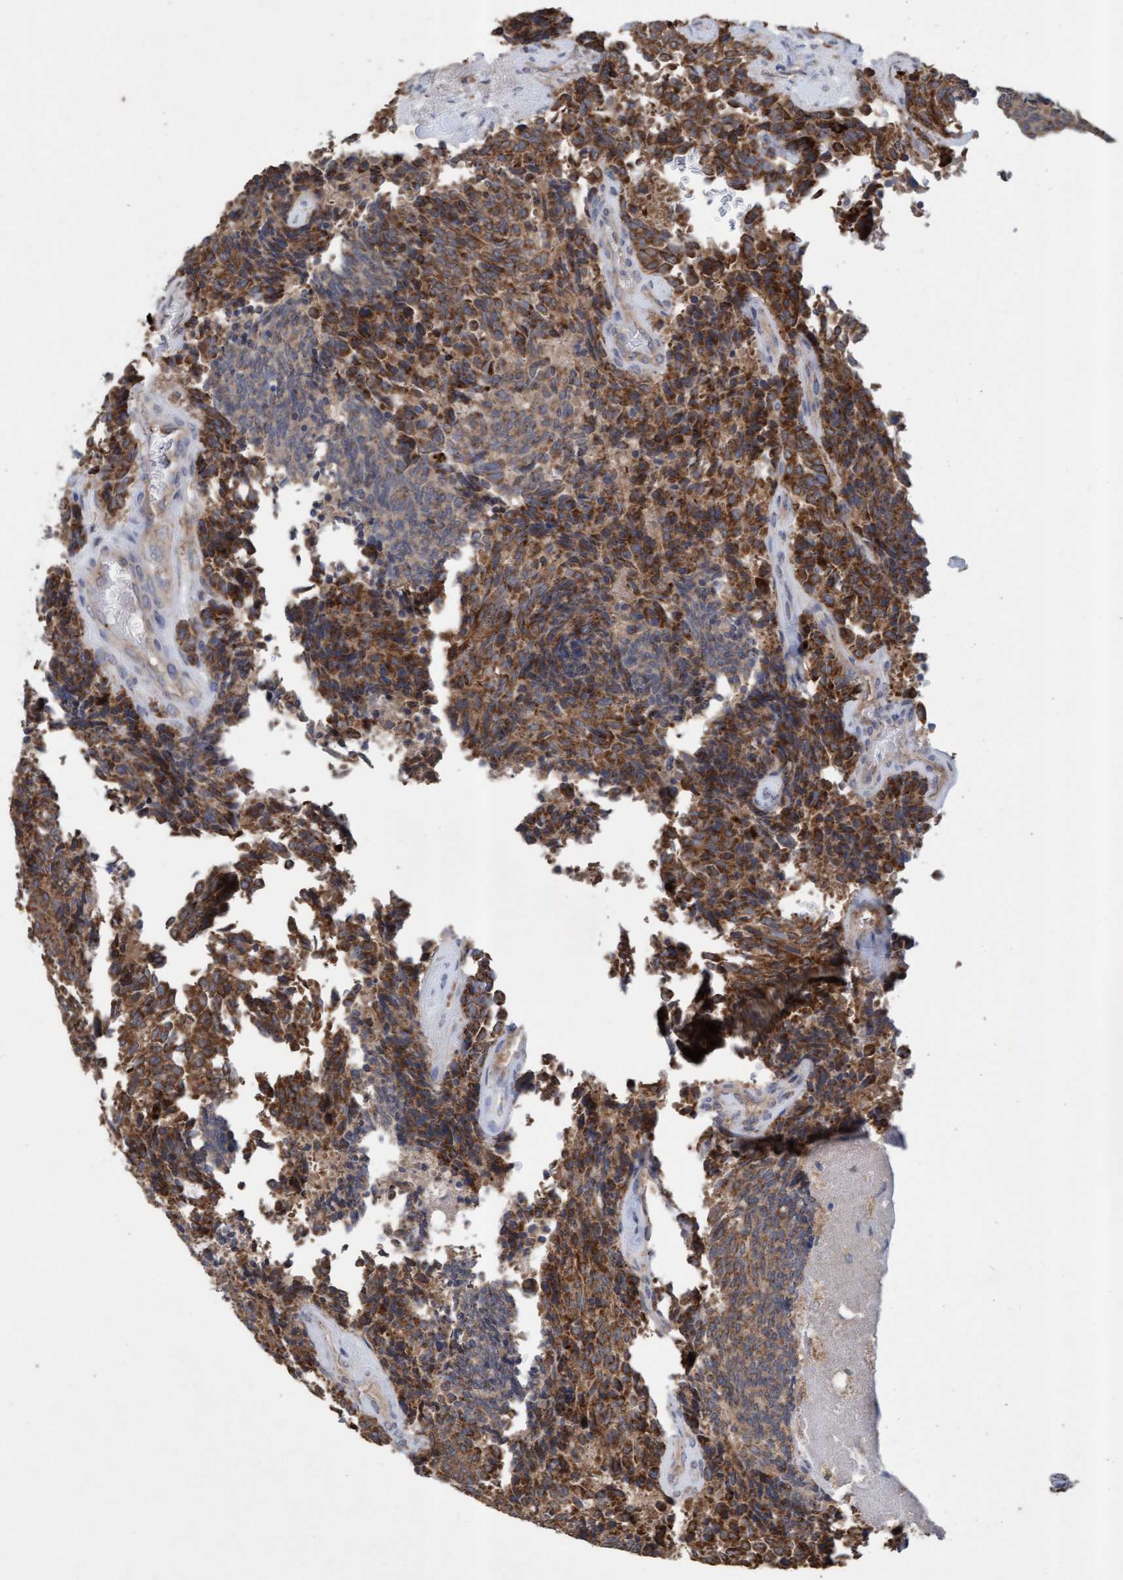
{"staining": {"intensity": "strong", "quantity": ">75%", "location": "cytoplasmic/membranous"}, "tissue": "carcinoid", "cell_type": "Tumor cells", "image_type": "cancer", "snomed": [{"axis": "morphology", "description": "Carcinoid, malignant, NOS"}, {"axis": "topography", "description": "Pancreas"}], "caption": "This is an image of immunohistochemistry (IHC) staining of carcinoid, which shows strong staining in the cytoplasmic/membranous of tumor cells.", "gene": "ATPAF2", "patient": {"sex": "female", "age": 54}}